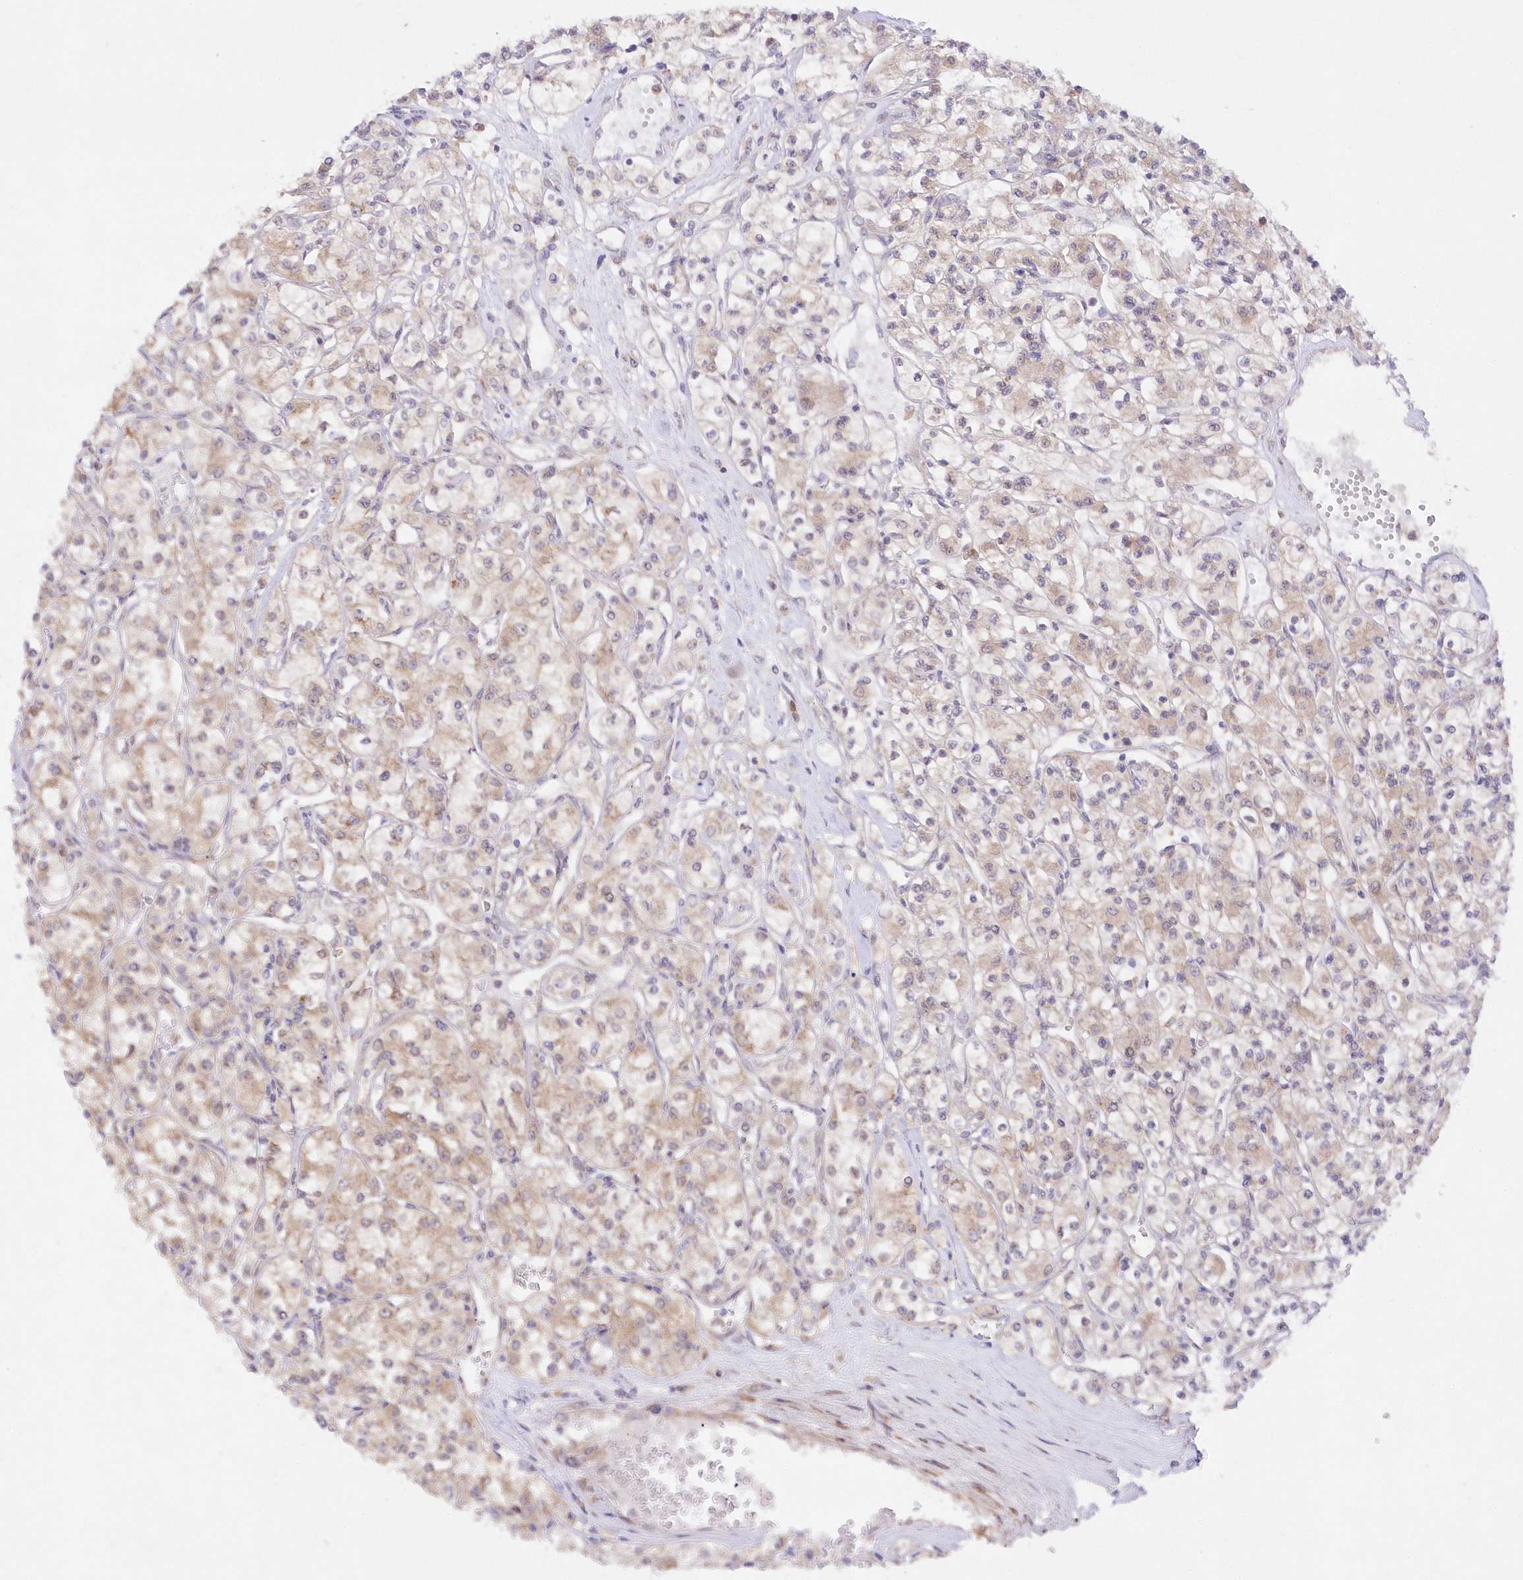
{"staining": {"intensity": "weak", "quantity": "<25%", "location": "cytoplasmic/membranous"}, "tissue": "renal cancer", "cell_type": "Tumor cells", "image_type": "cancer", "snomed": [{"axis": "morphology", "description": "Adenocarcinoma, NOS"}, {"axis": "topography", "description": "Kidney"}], "caption": "There is no significant staining in tumor cells of renal cancer (adenocarcinoma).", "gene": "RNPEP", "patient": {"sex": "female", "age": 59}}